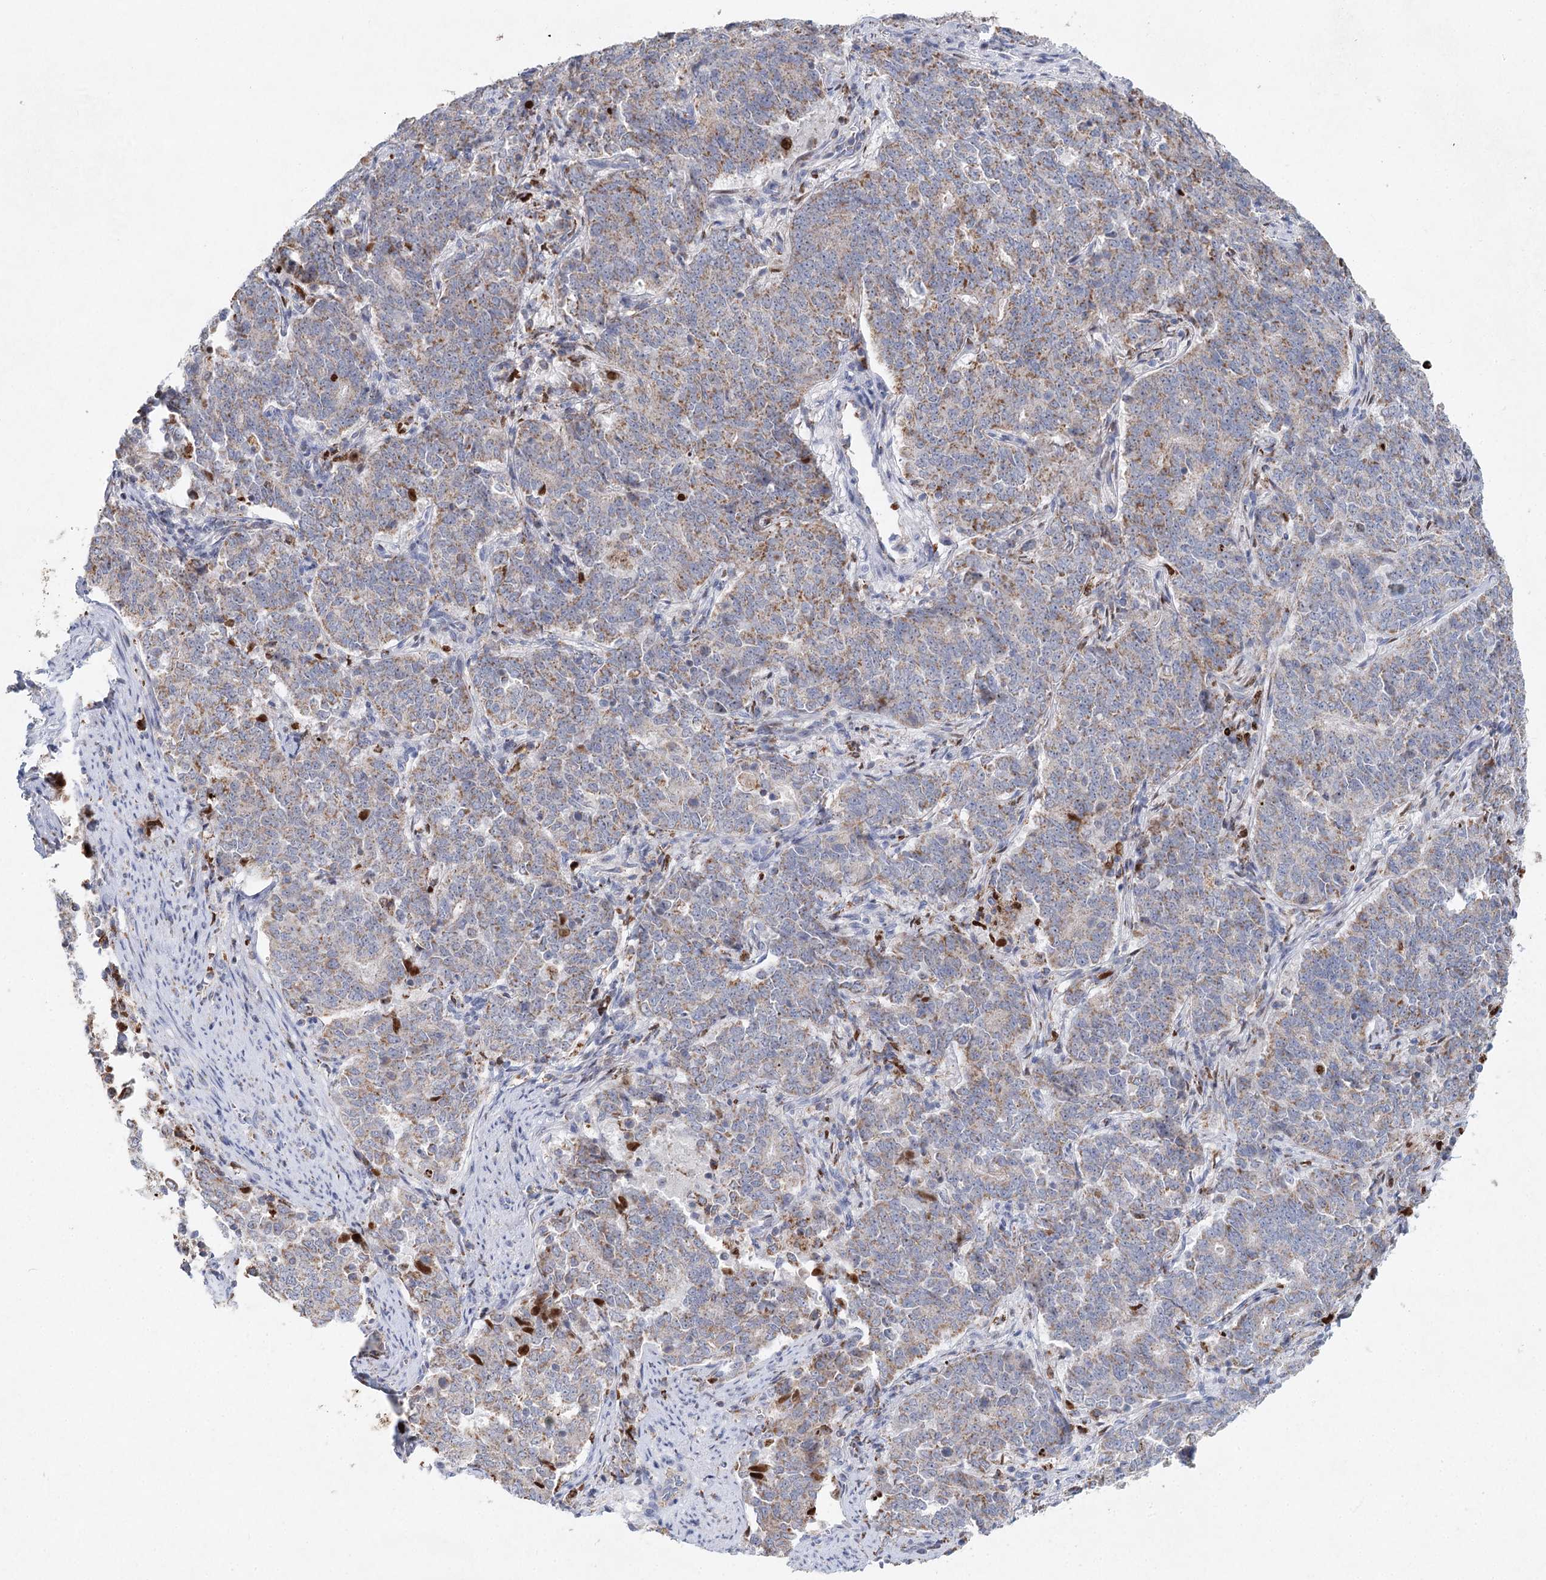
{"staining": {"intensity": "weak", "quantity": "25%-75%", "location": "cytoplasmic/membranous"}, "tissue": "endometrial cancer", "cell_type": "Tumor cells", "image_type": "cancer", "snomed": [{"axis": "morphology", "description": "Adenocarcinoma, NOS"}, {"axis": "topography", "description": "Endometrium"}], "caption": "This histopathology image shows immunohistochemistry staining of adenocarcinoma (endometrial), with low weak cytoplasmic/membranous staining in about 25%-75% of tumor cells.", "gene": "XPO6", "patient": {"sex": "female", "age": 80}}